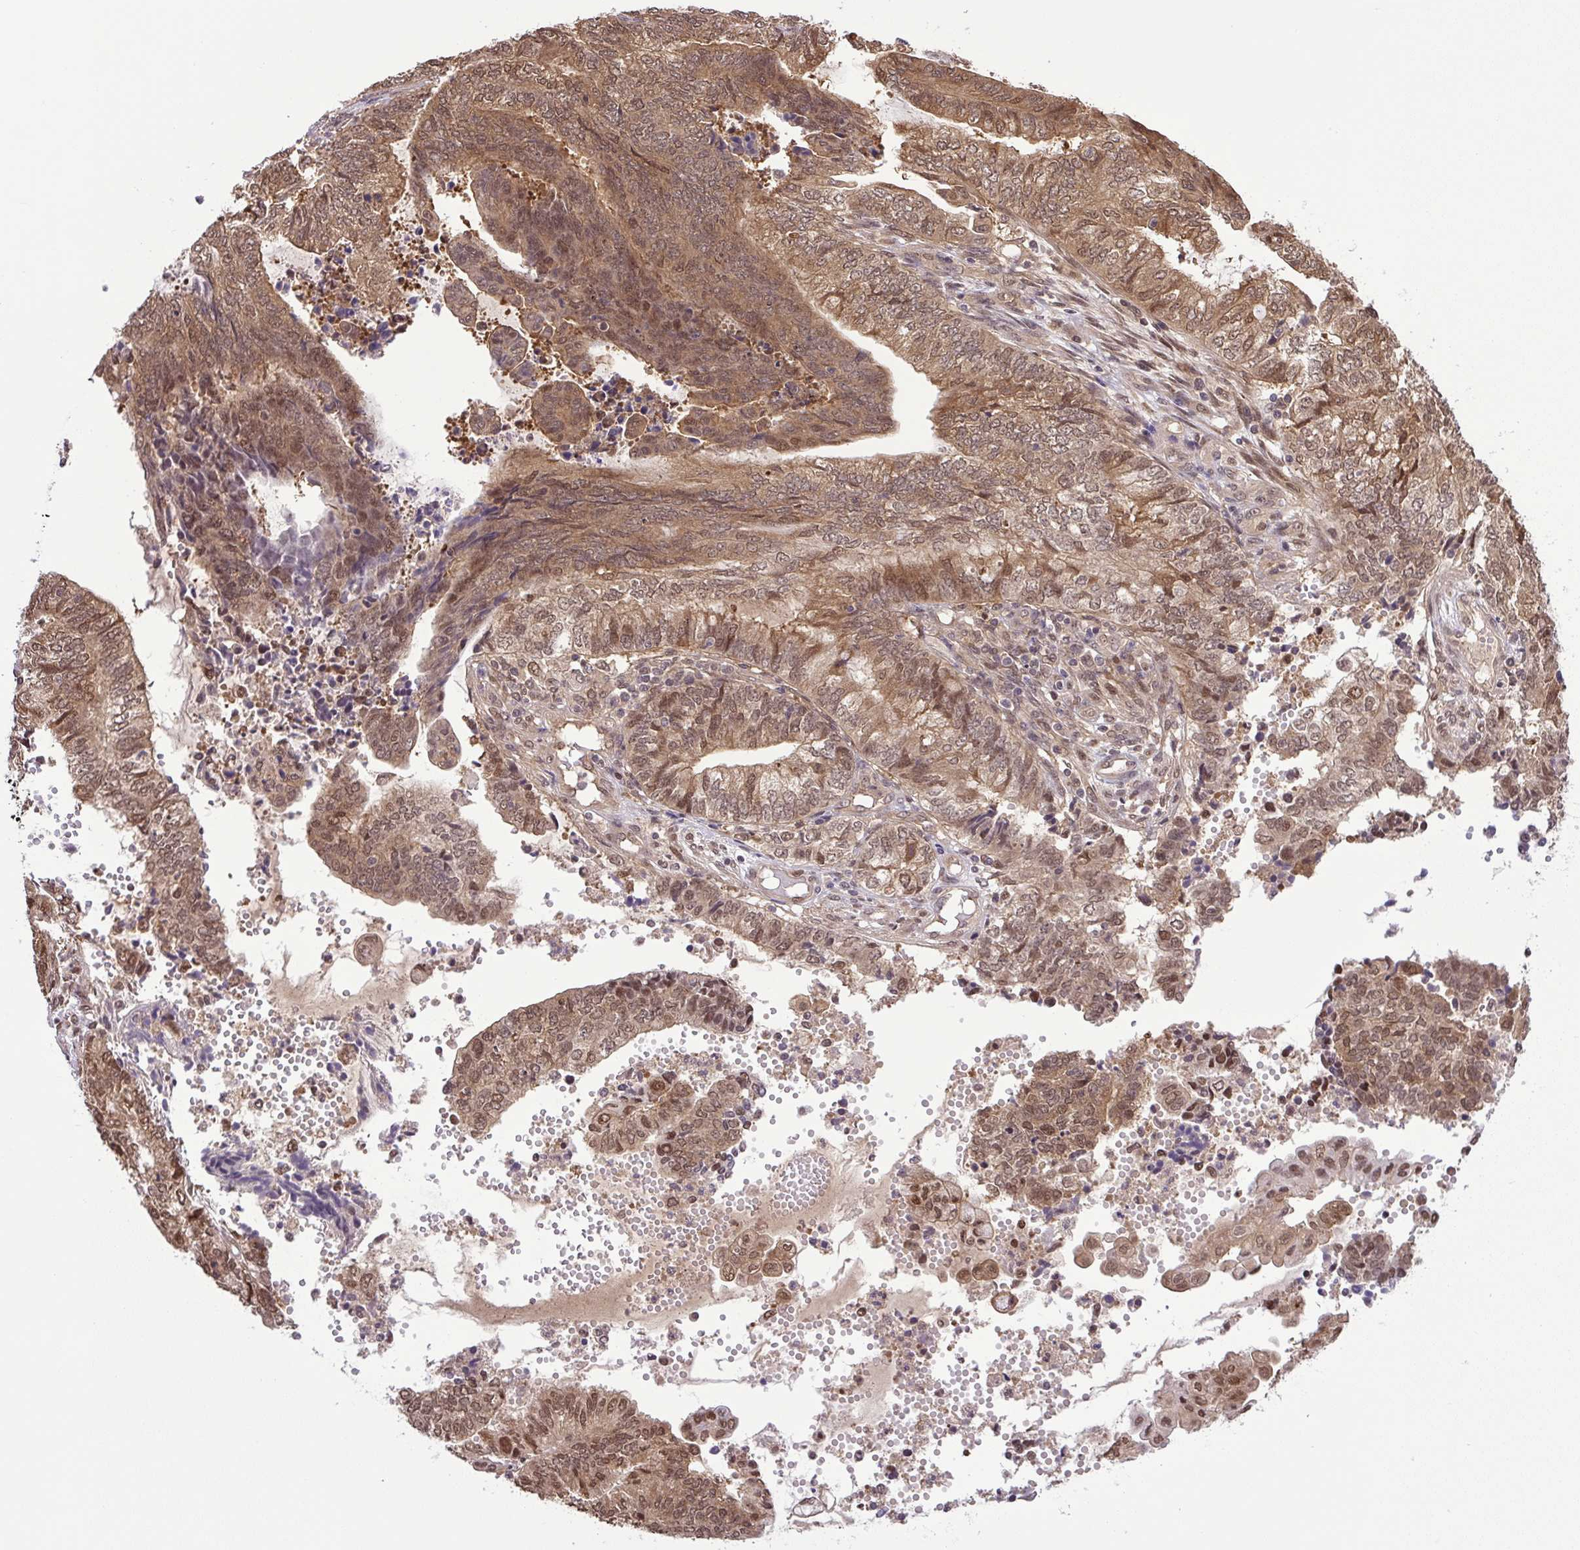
{"staining": {"intensity": "moderate", "quantity": ">75%", "location": "cytoplasmic/membranous,nuclear"}, "tissue": "endometrial cancer", "cell_type": "Tumor cells", "image_type": "cancer", "snomed": [{"axis": "morphology", "description": "Adenocarcinoma, NOS"}, {"axis": "topography", "description": "Uterus"}, {"axis": "topography", "description": "Endometrium"}], "caption": "Human endometrial cancer stained with a protein marker shows moderate staining in tumor cells.", "gene": "SGTA", "patient": {"sex": "female", "age": 70}}